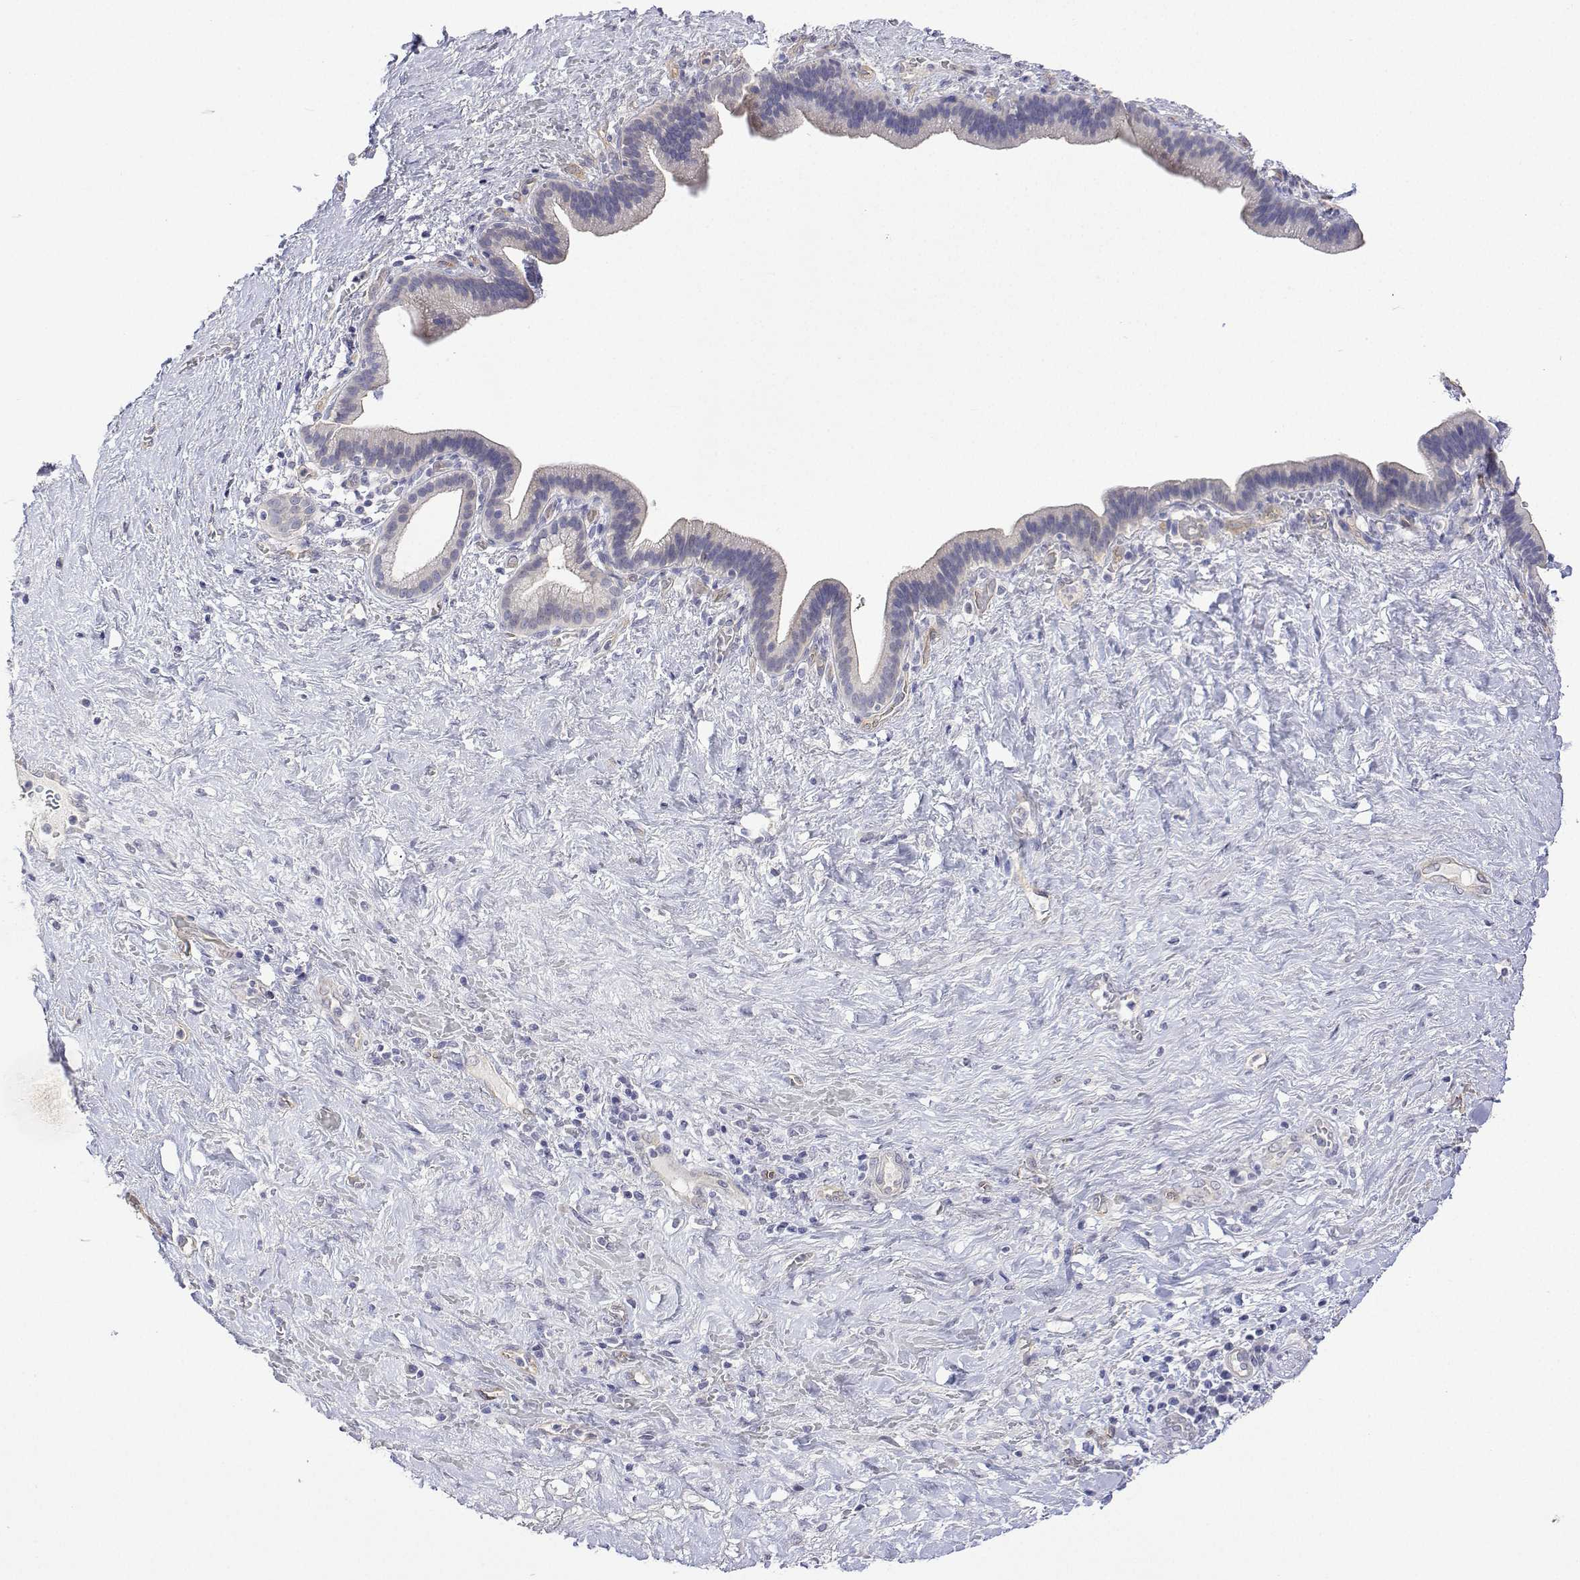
{"staining": {"intensity": "negative", "quantity": "none", "location": "none"}, "tissue": "pancreatic cancer", "cell_type": "Tumor cells", "image_type": "cancer", "snomed": [{"axis": "morphology", "description": "Adenocarcinoma, NOS"}, {"axis": "topography", "description": "Pancreas"}], "caption": "IHC photomicrograph of pancreatic adenocarcinoma stained for a protein (brown), which shows no expression in tumor cells.", "gene": "PLCB1", "patient": {"sex": "male", "age": 44}}